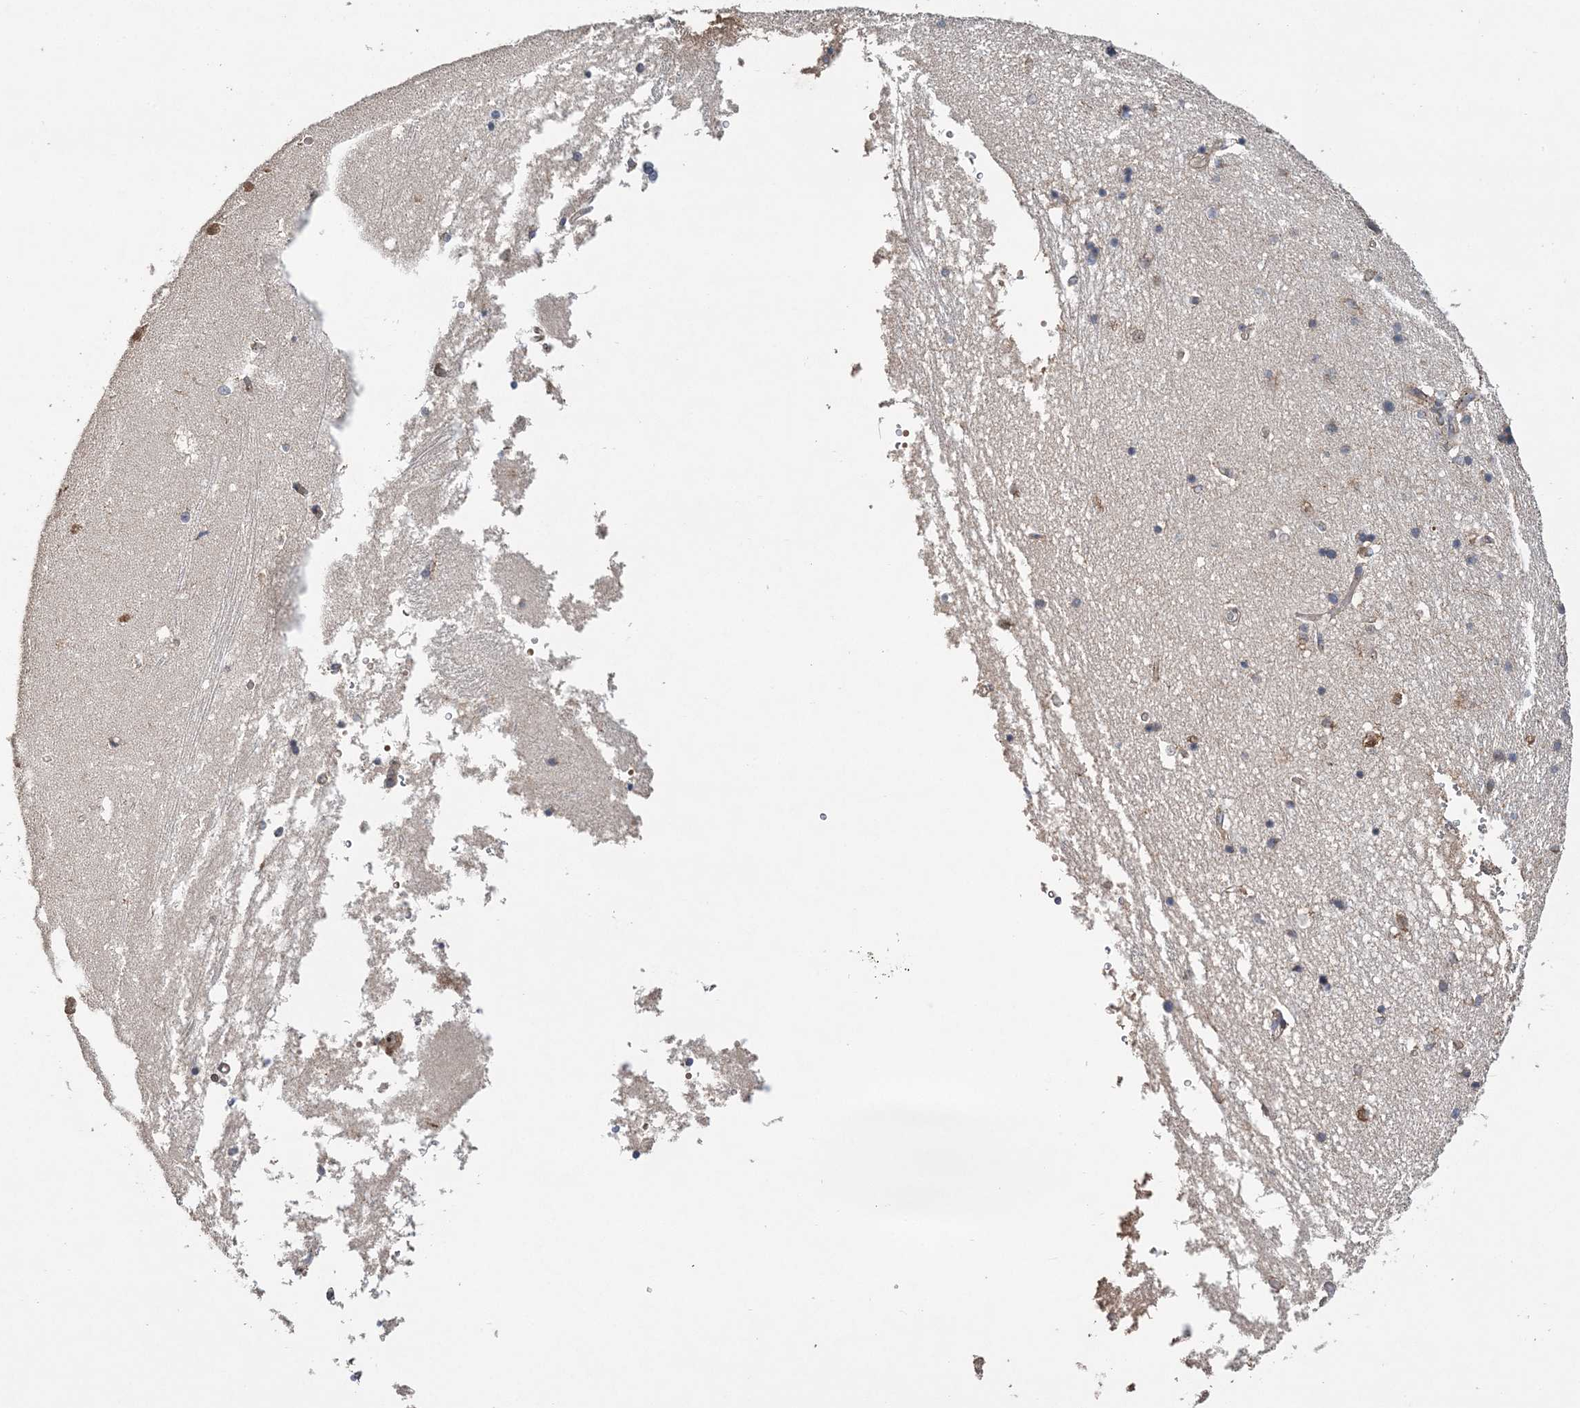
{"staining": {"intensity": "moderate", "quantity": "<25%", "location": "cytoplasmic/membranous"}, "tissue": "hippocampus", "cell_type": "Glial cells", "image_type": "normal", "snomed": [{"axis": "morphology", "description": "Normal tissue, NOS"}, {"axis": "topography", "description": "Hippocampus"}], "caption": "Immunohistochemistry (DAB) staining of unremarkable human hippocampus demonstrates moderate cytoplasmic/membranous protein expression in approximately <25% of glial cells.", "gene": "KIF4A", "patient": {"sex": "male", "age": 45}}